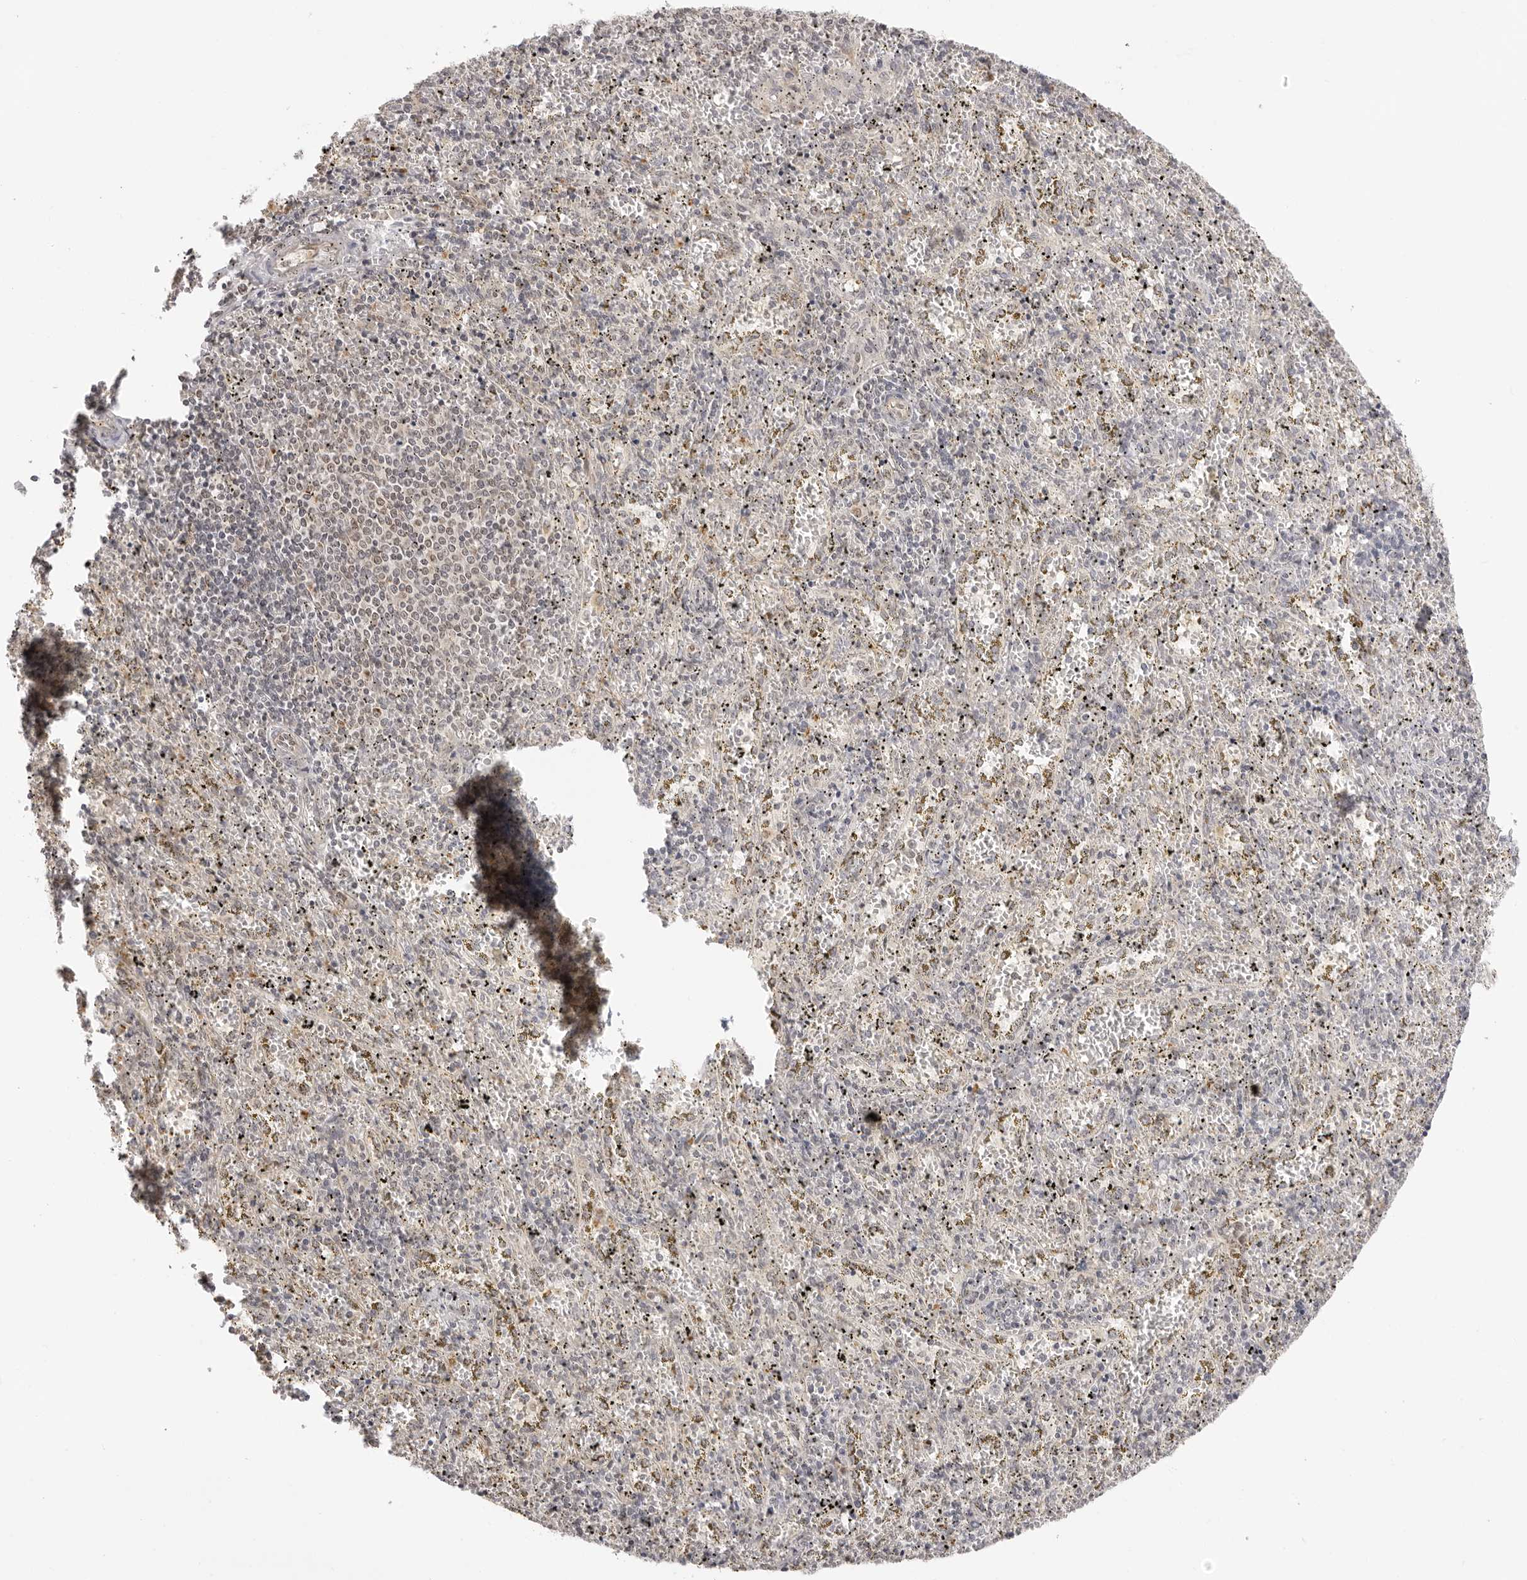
{"staining": {"intensity": "negative", "quantity": "none", "location": "none"}, "tissue": "spleen", "cell_type": "Cells in red pulp", "image_type": "normal", "snomed": [{"axis": "morphology", "description": "Normal tissue, NOS"}, {"axis": "topography", "description": "Spleen"}], "caption": "High power microscopy photomicrograph of an immunohistochemistry (IHC) micrograph of benign spleen, revealing no significant staining in cells in red pulp. Nuclei are stained in blue.", "gene": "FDPS", "patient": {"sex": "male", "age": 11}}